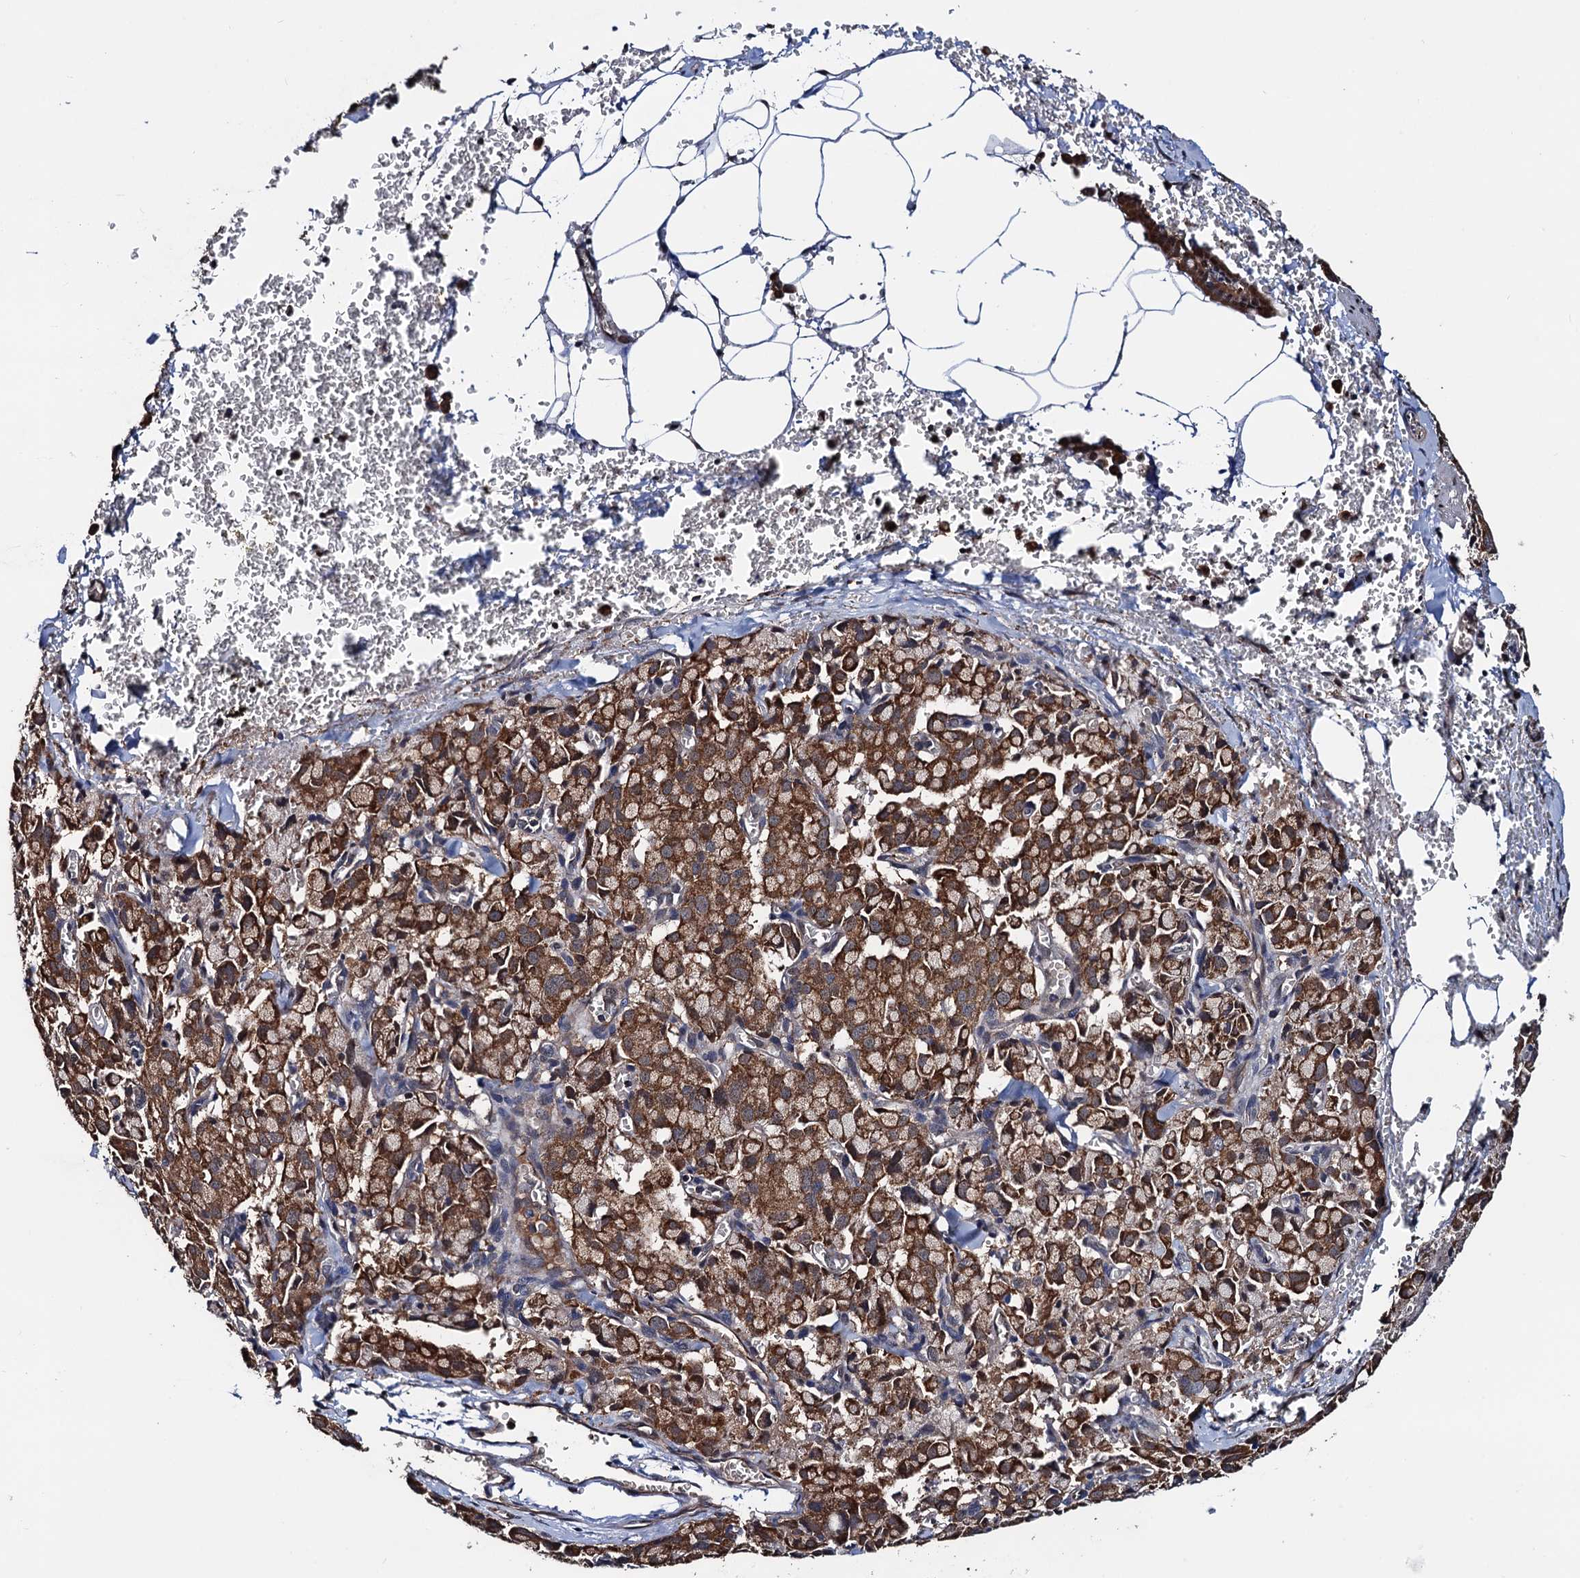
{"staining": {"intensity": "strong", "quantity": ">75%", "location": "cytoplasmic/membranous"}, "tissue": "pancreatic cancer", "cell_type": "Tumor cells", "image_type": "cancer", "snomed": [{"axis": "morphology", "description": "Adenocarcinoma, NOS"}, {"axis": "topography", "description": "Pancreas"}], "caption": "The image demonstrates immunohistochemical staining of pancreatic cancer (adenocarcinoma). There is strong cytoplasmic/membranous positivity is identified in approximately >75% of tumor cells.", "gene": "PTCD3", "patient": {"sex": "male", "age": 65}}